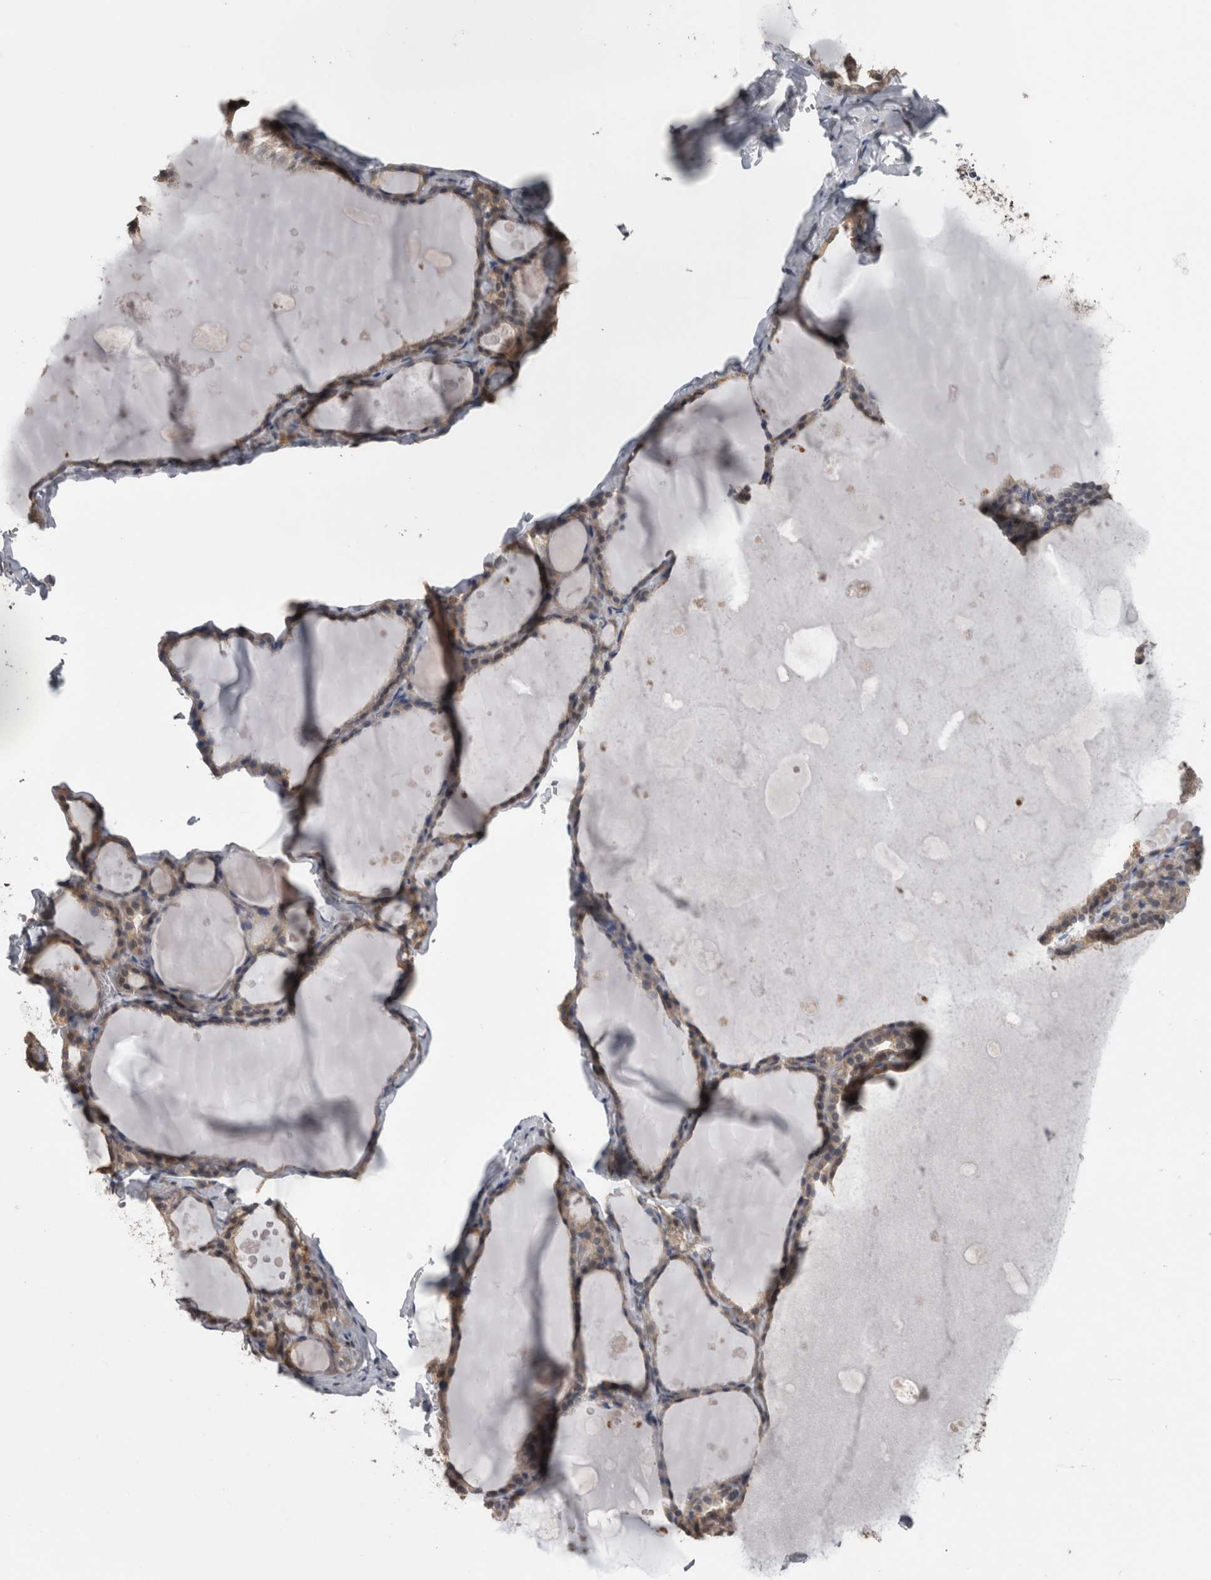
{"staining": {"intensity": "moderate", "quantity": ">75%", "location": "cytoplasmic/membranous"}, "tissue": "thyroid gland", "cell_type": "Glandular cells", "image_type": "normal", "snomed": [{"axis": "morphology", "description": "Normal tissue, NOS"}, {"axis": "topography", "description": "Thyroid gland"}], "caption": "Normal thyroid gland reveals moderate cytoplasmic/membranous positivity in approximately >75% of glandular cells, visualized by immunohistochemistry.", "gene": "DDX6", "patient": {"sex": "male", "age": 56}}